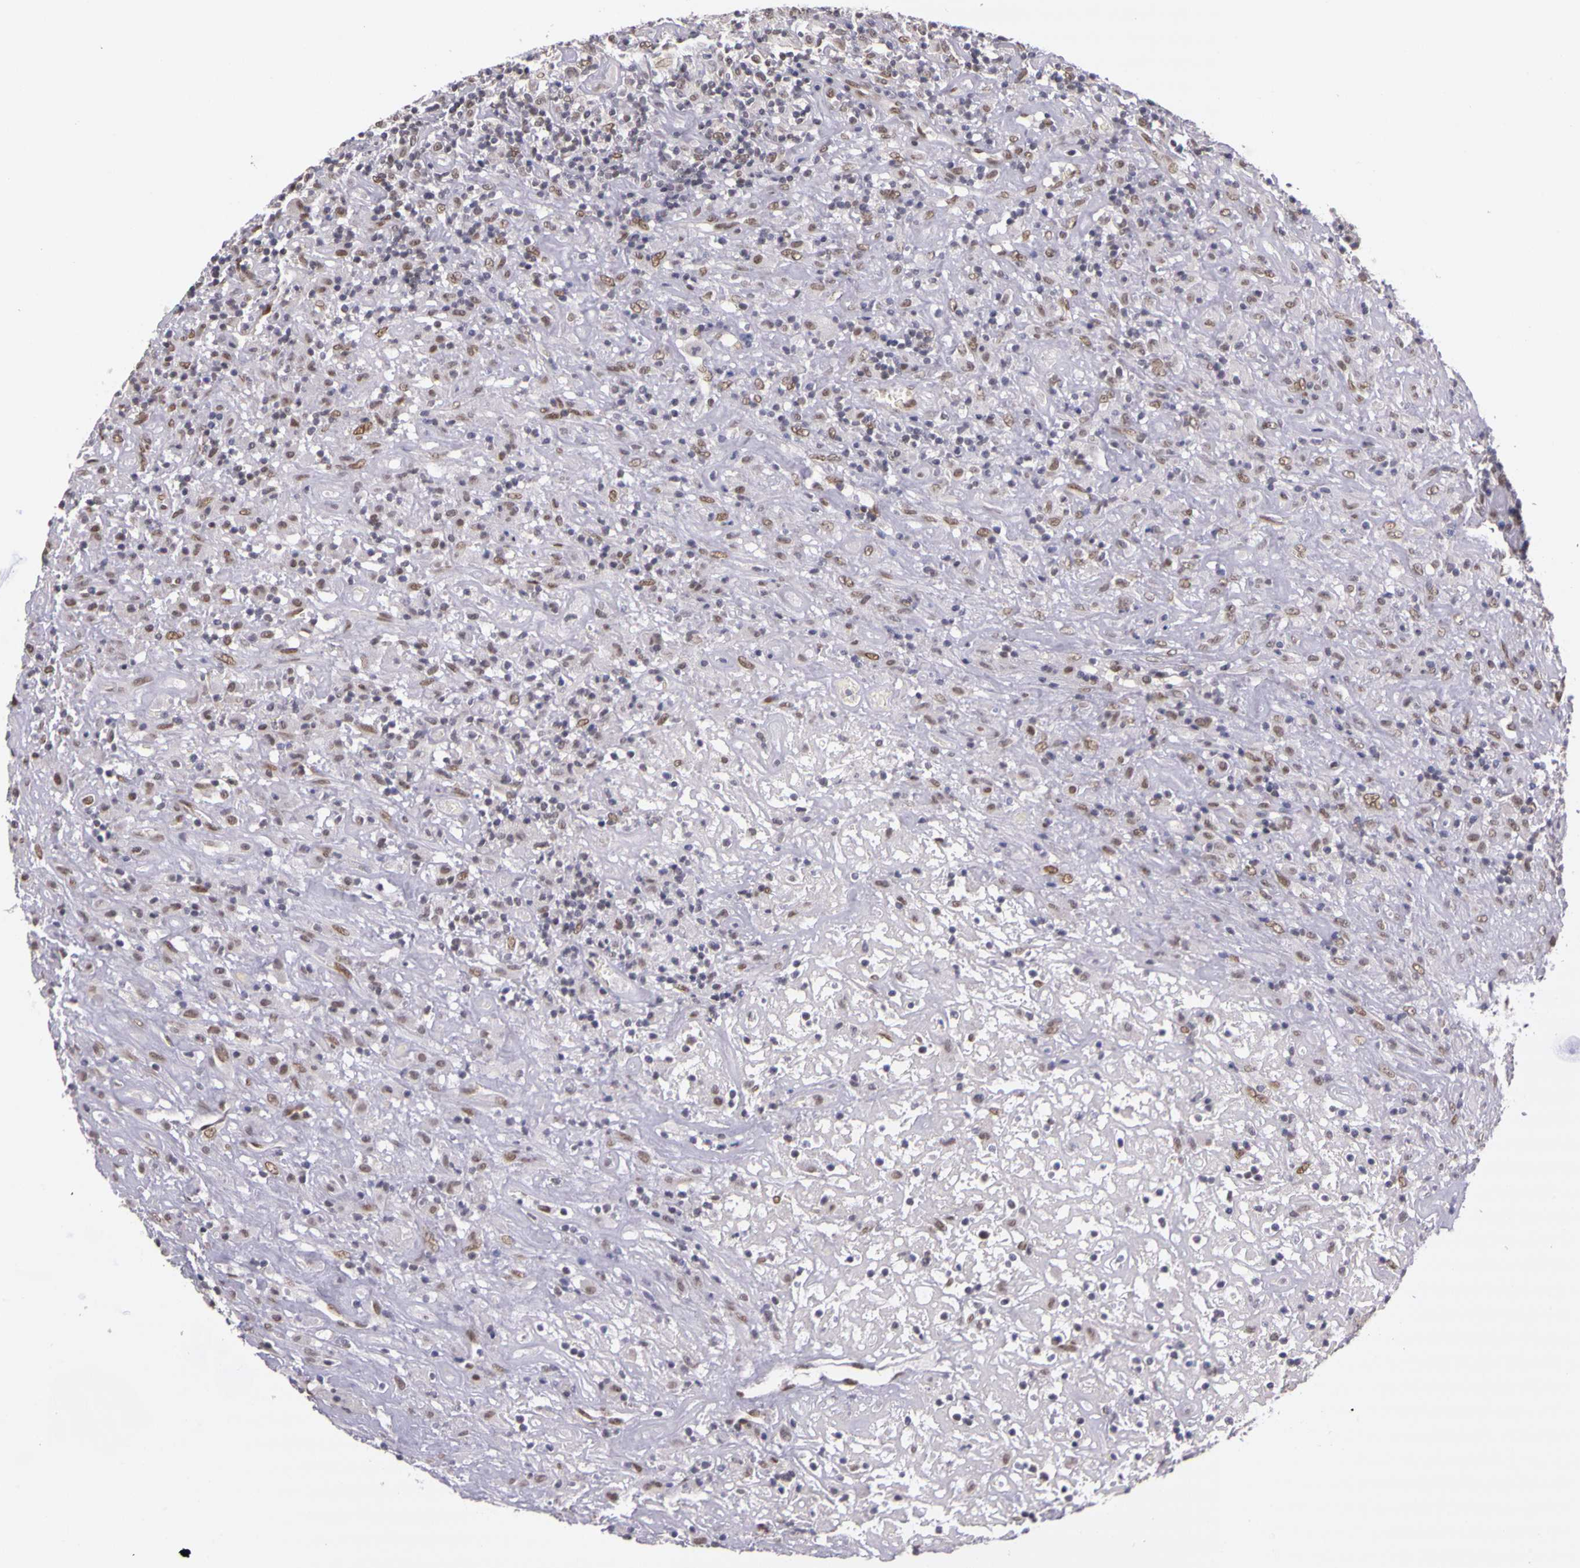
{"staining": {"intensity": "weak", "quantity": ">75%", "location": "nuclear"}, "tissue": "lymphoma", "cell_type": "Tumor cells", "image_type": "cancer", "snomed": [{"axis": "morphology", "description": "Hodgkin's disease, NOS"}, {"axis": "topography", "description": "Lymph node"}], "caption": "Hodgkin's disease stained with a protein marker demonstrates weak staining in tumor cells.", "gene": "WDR13", "patient": {"sex": "male", "age": 46}}